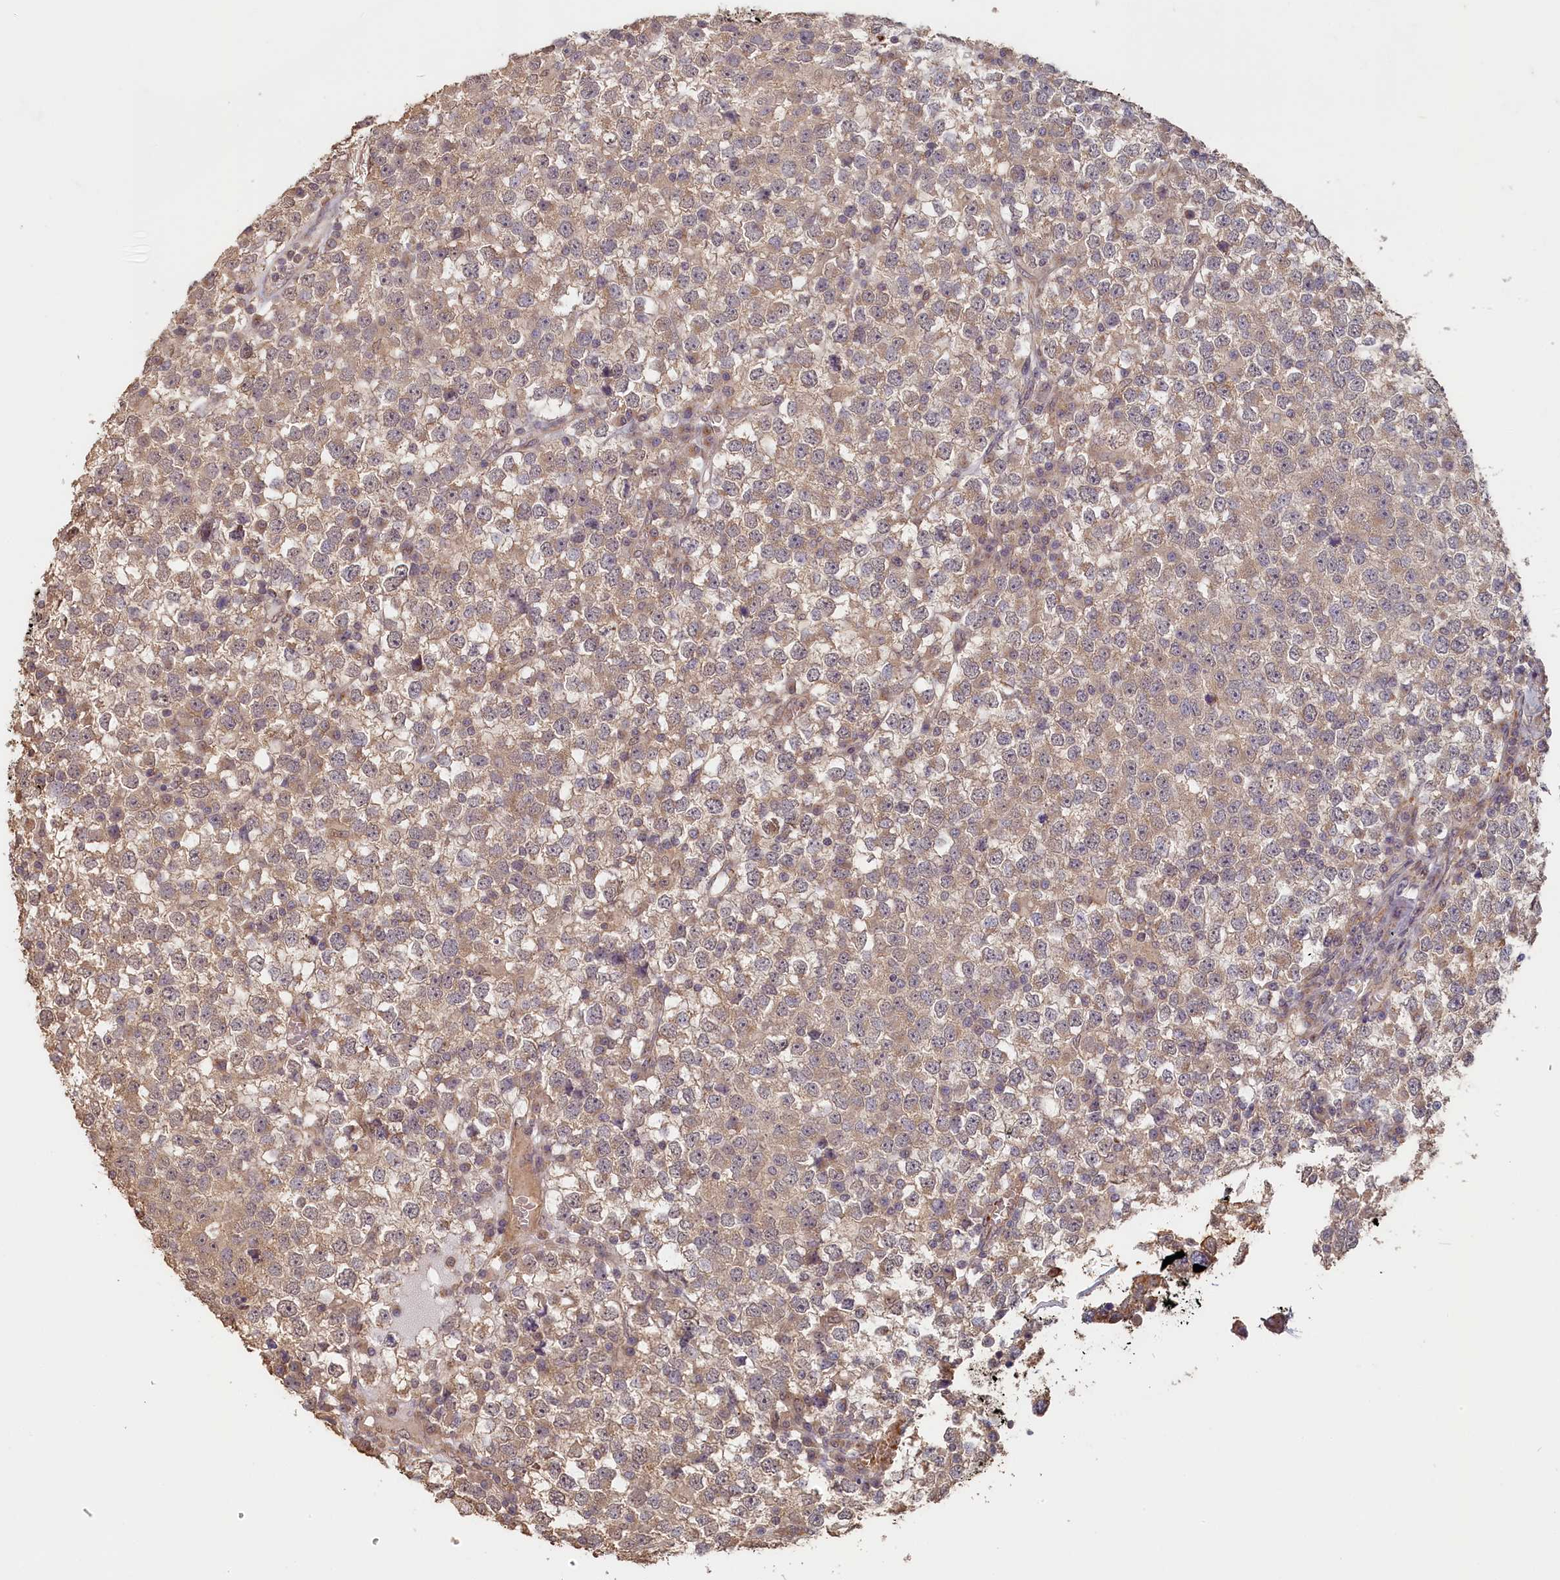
{"staining": {"intensity": "weak", "quantity": ">75%", "location": "cytoplasmic/membranous"}, "tissue": "testis cancer", "cell_type": "Tumor cells", "image_type": "cancer", "snomed": [{"axis": "morphology", "description": "Seminoma, NOS"}, {"axis": "topography", "description": "Testis"}], "caption": "Immunohistochemistry (IHC) micrograph of neoplastic tissue: testis cancer stained using IHC reveals low levels of weak protein expression localized specifically in the cytoplasmic/membranous of tumor cells, appearing as a cytoplasmic/membranous brown color.", "gene": "STX16", "patient": {"sex": "male", "age": 65}}